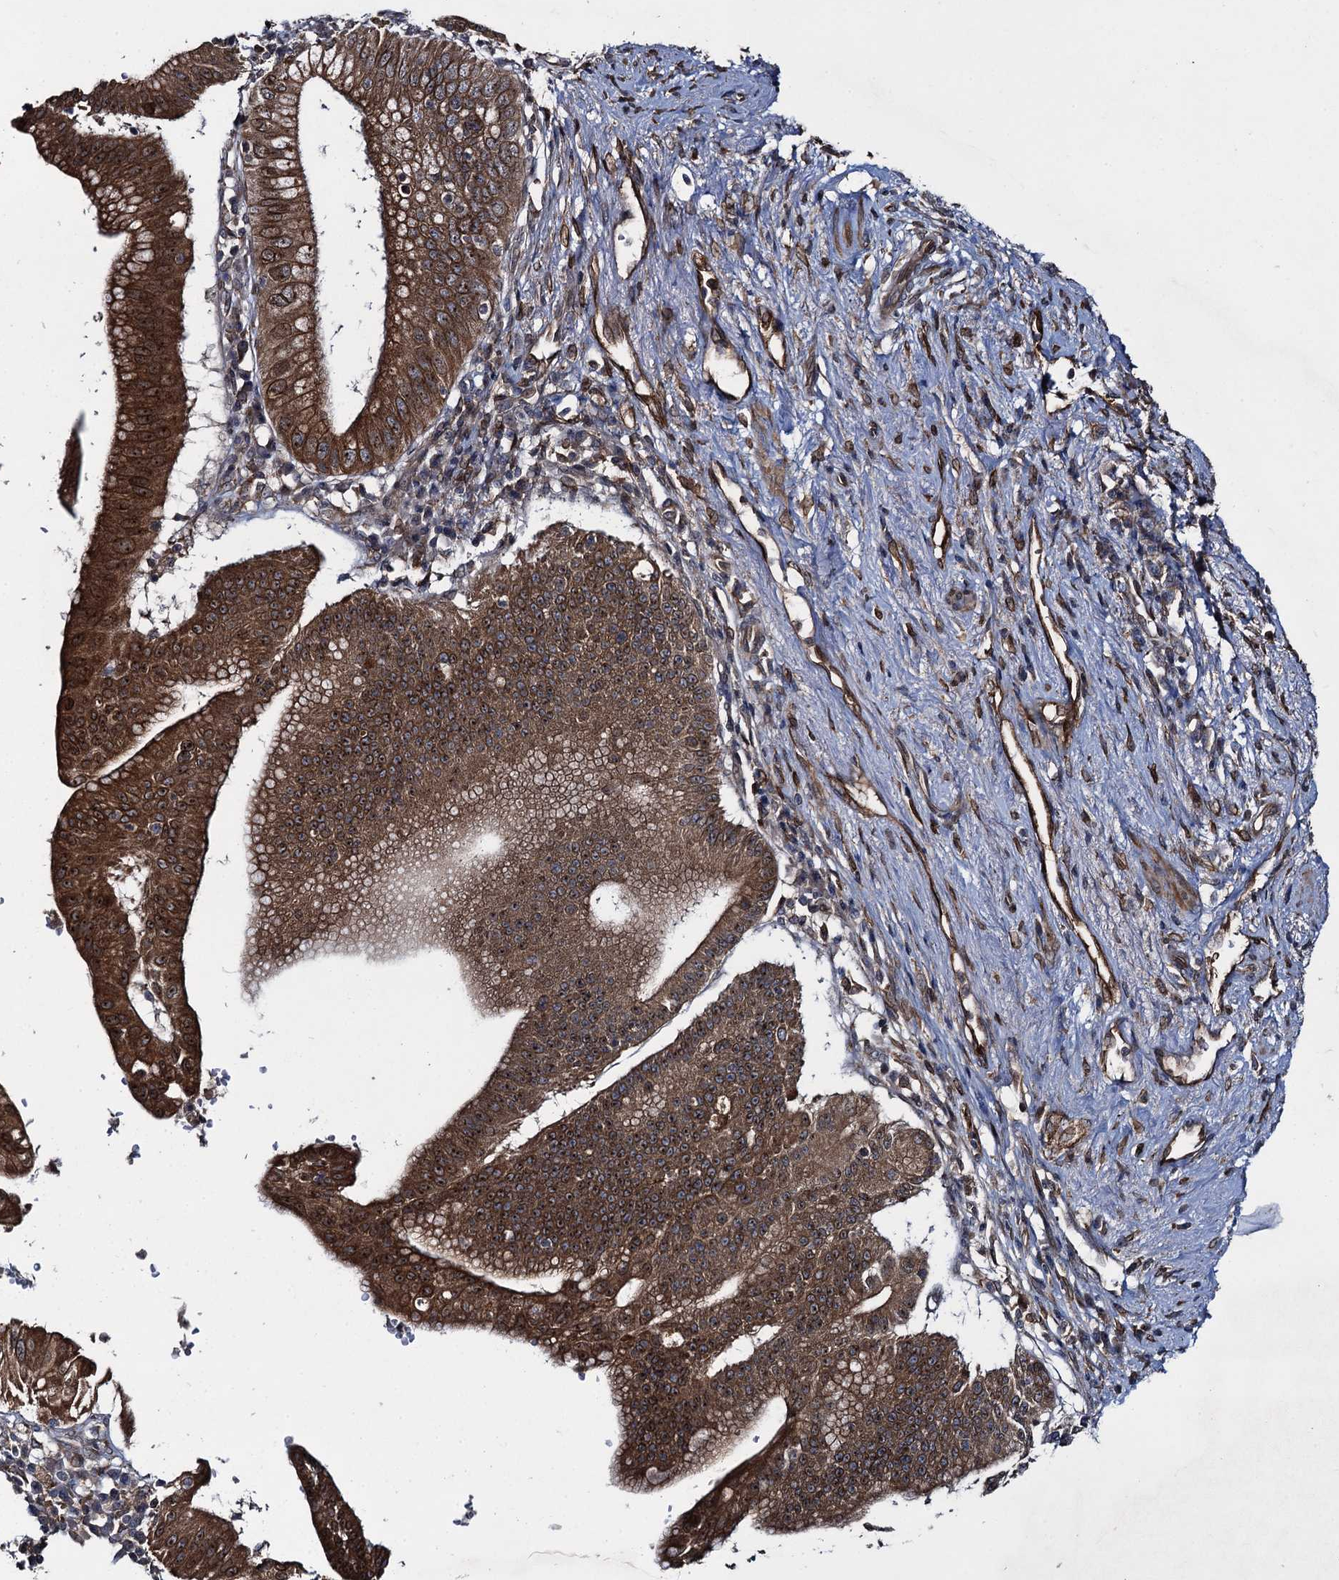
{"staining": {"intensity": "strong", "quantity": ">75%", "location": "cytoplasmic/membranous,nuclear"}, "tissue": "pancreatic cancer", "cell_type": "Tumor cells", "image_type": "cancer", "snomed": [{"axis": "morphology", "description": "Adenocarcinoma, NOS"}, {"axis": "topography", "description": "Pancreas"}], "caption": "Human pancreatic adenocarcinoma stained with a protein marker shows strong staining in tumor cells.", "gene": "EVX2", "patient": {"sex": "male", "age": 68}}